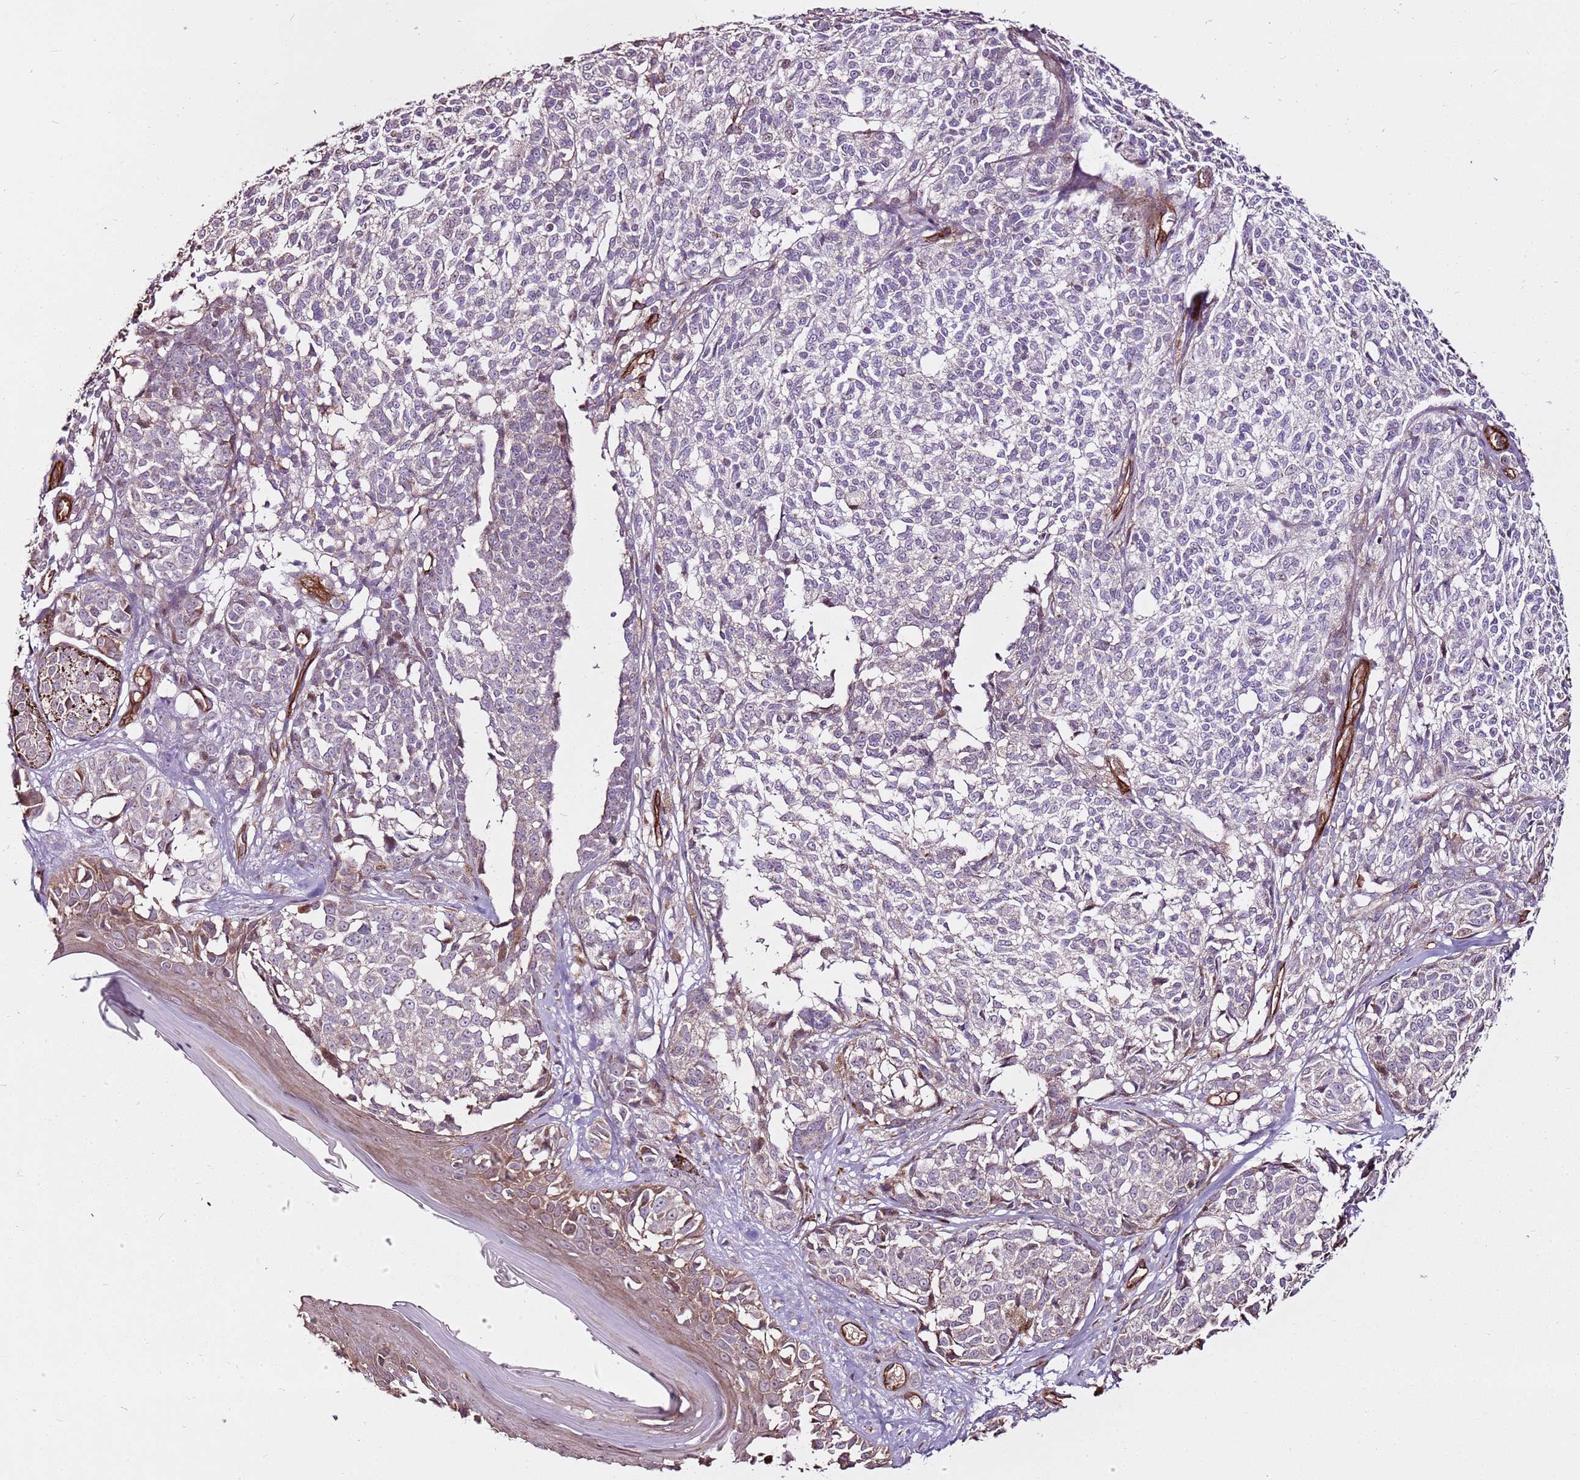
{"staining": {"intensity": "weak", "quantity": "<25%", "location": "cytoplasmic/membranous"}, "tissue": "melanoma", "cell_type": "Tumor cells", "image_type": "cancer", "snomed": [{"axis": "morphology", "description": "Malignant melanoma, NOS"}, {"axis": "topography", "description": "Skin of upper extremity"}], "caption": "This is an immunohistochemistry histopathology image of human malignant melanoma. There is no expression in tumor cells.", "gene": "ZNF827", "patient": {"sex": "male", "age": 40}}